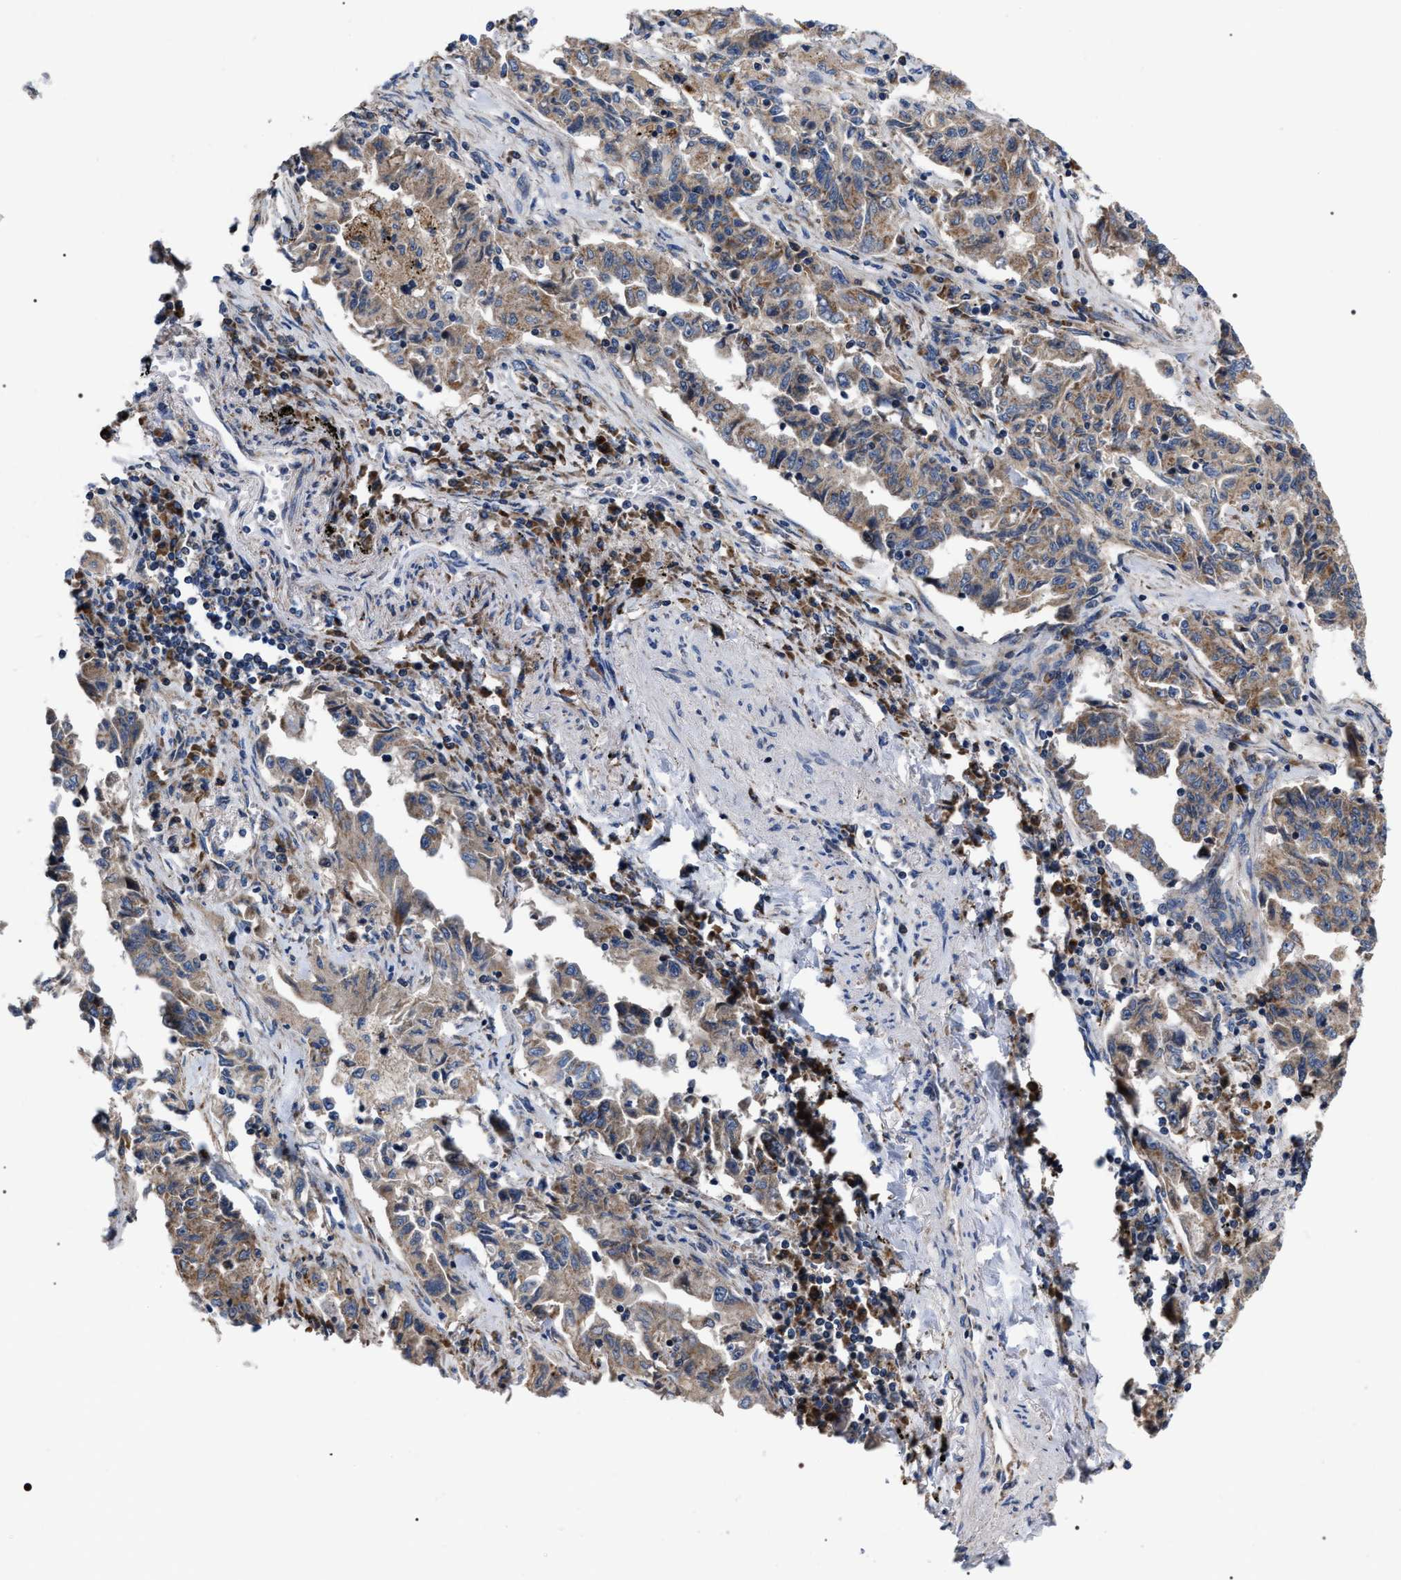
{"staining": {"intensity": "moderate", "quantity": ">75%", "location": "cytoplasmic/membranous"}, "tissue": "lung cancer", "cell_type": "Tumor cells", "image_type": "cancer", "snomed": [{"axis": "morphology", "description": "Adenocarcinoma, NOS"}, {"axis": "topography", "description": "Lung"}], "caption": "This image exhibits IHC staining of human lung adenocarcinoma, with medium moderate cytoplasmic/membranous staining in approximately >75% of tumor cells.", "gene": "MACC1", "patient": {"sex": "female", "age": 51}}